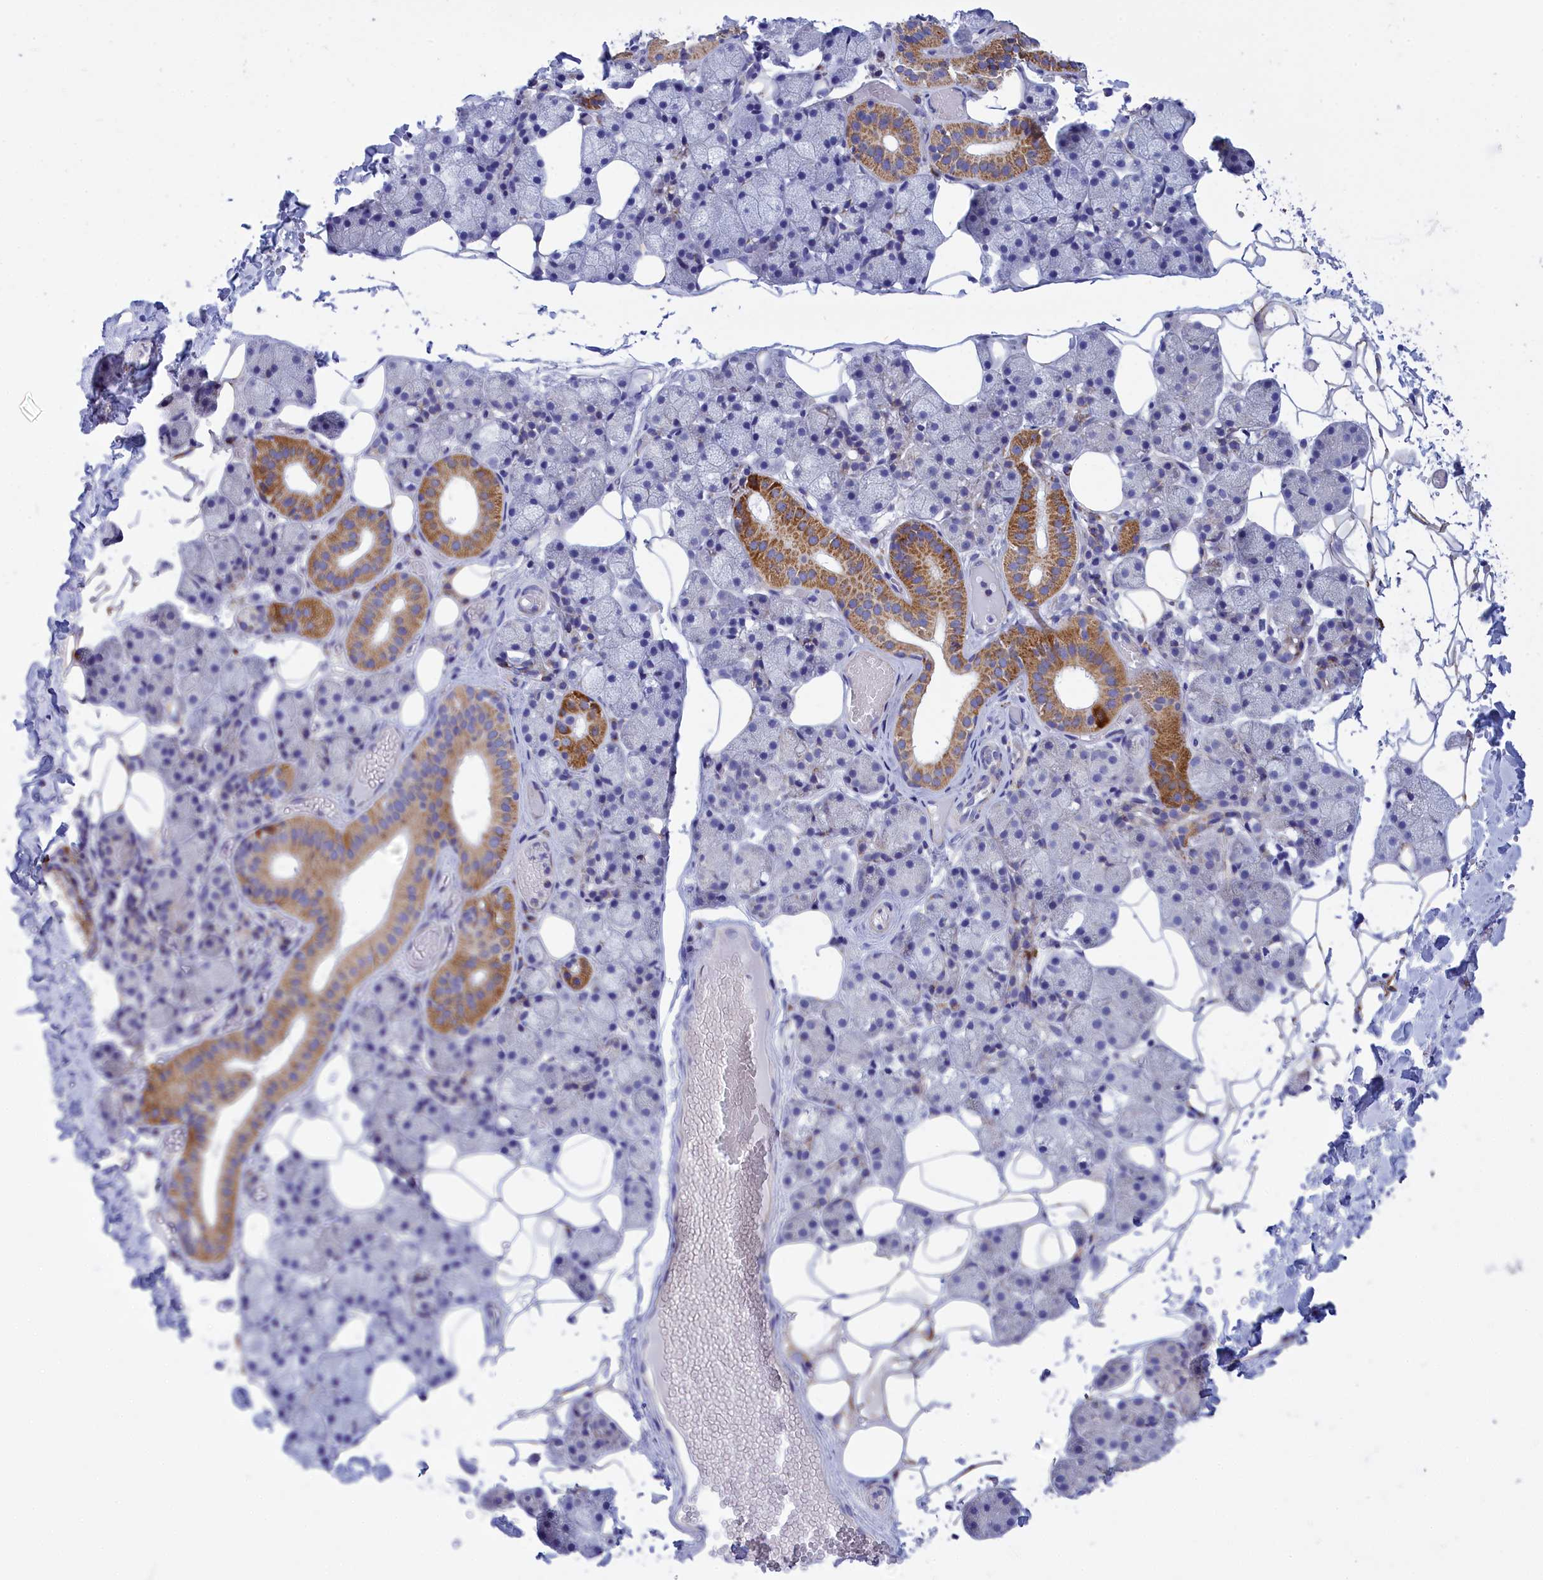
{"staining": {"intensity": "moderate", "quantity": "<25%", "location": "cytoplasmic/membranous"}, "tissue": "salivary gland", "cell_type": "Glandular cells", "image_type": "normal", "snomed": [{"axis": "morphology", "description": "Normal tissue, NOS"}, {"axis": "topography", "description": "Salivary gland"}], "caption": "Benign salivary gland shows moderate cytoplasmic/membranous staining in about <25% of glandular cells, visualized by immunohistochemistry.", "gene": "CCRL2", "patient": {"sex": "female", "age": 33}}